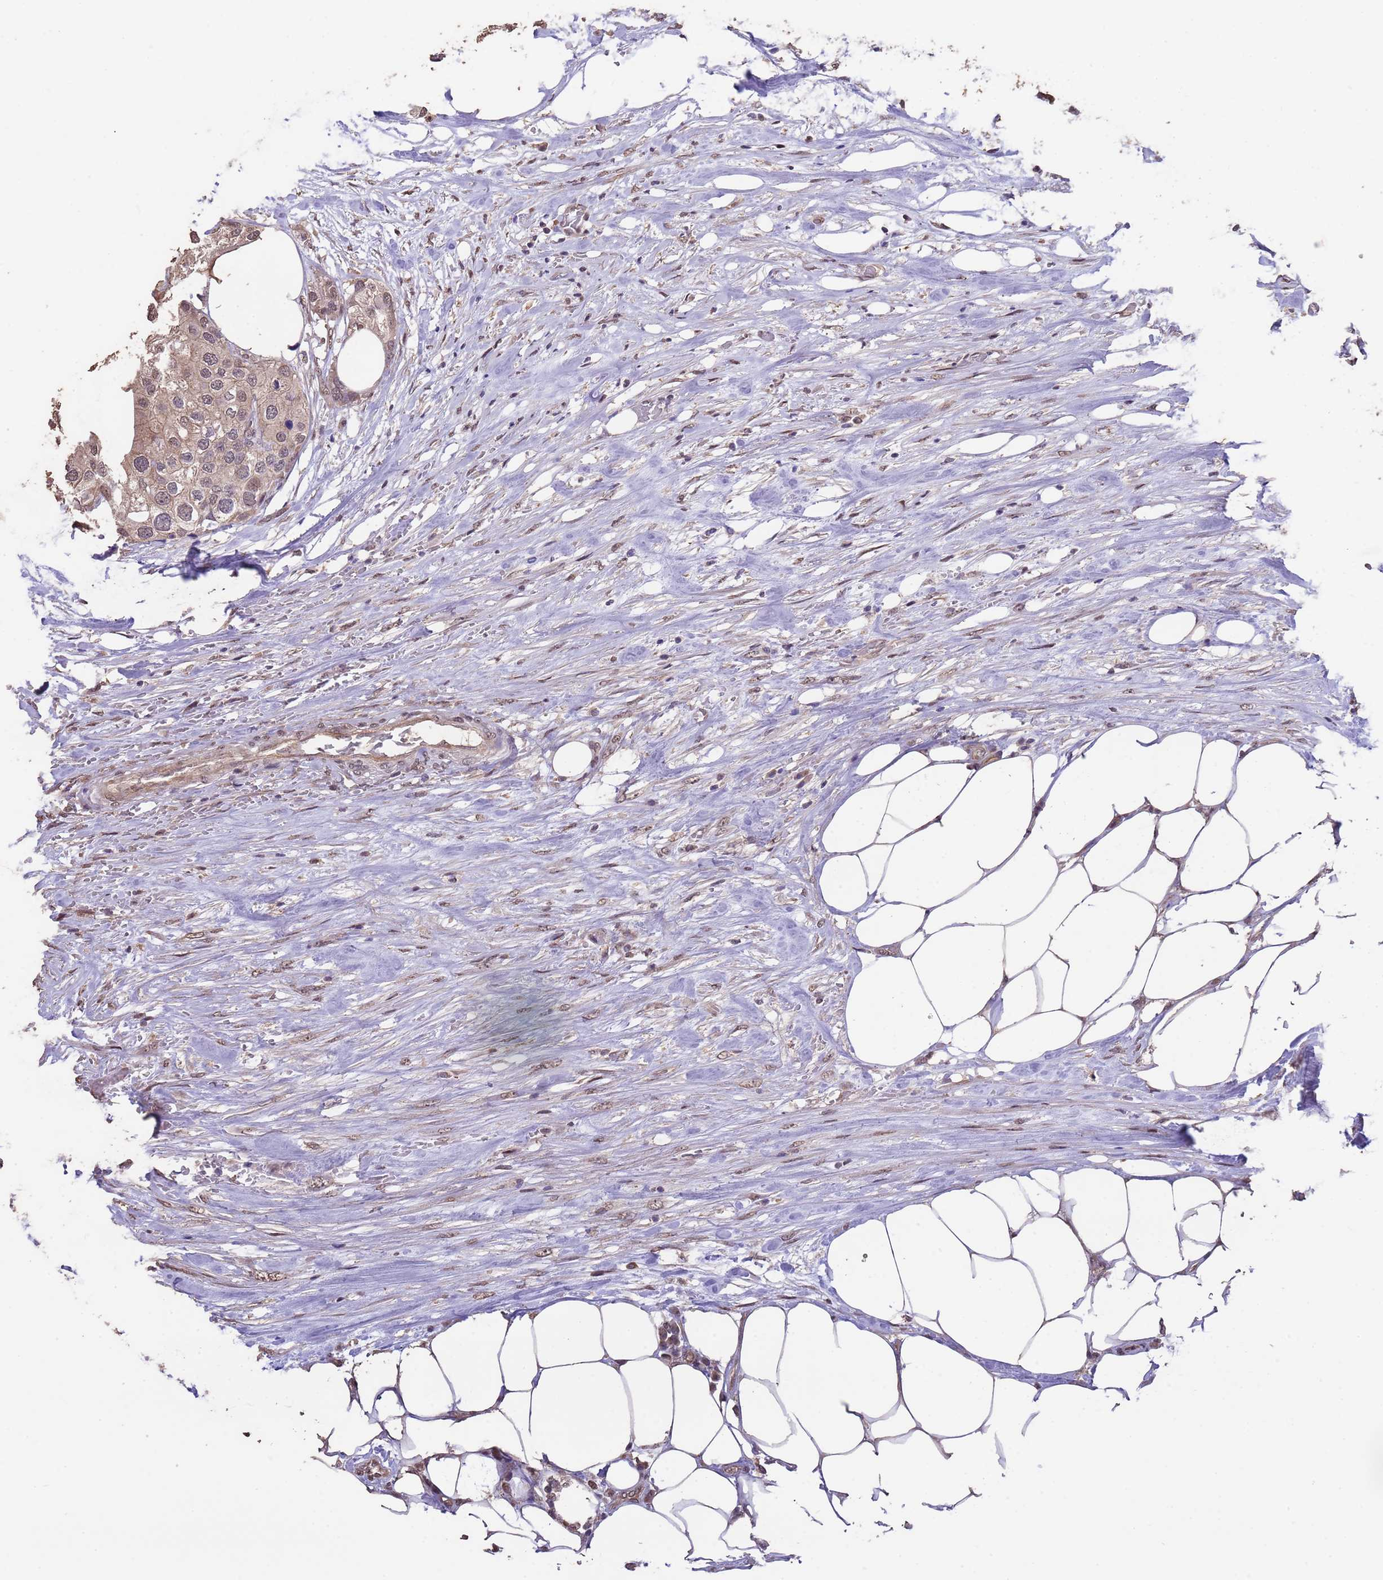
{"staining": {"intensity": "weak", "quantity": ">75%", "location": "cytoplasmic/membranous,nuclear"}, "tissue": "urothelial cancer", "cell_type": "Tumor cells", "image_type": "cancer", "snomed": [{"axis": "morphology", "description": "Urothelial carcinoma, High grade"}, {"axis": "topography", "description": "Urinary bladder"}], "caption": "An immunohistochemistry image of tumor tissue is shown. Protein staining in brown labels weak cytoplasmic/membranous and nuclear positivity in high-grade urothelial carcinoma within tumor cells.", "gene": "NPHP1", "patient": {"sex": "male", "age": 64}}